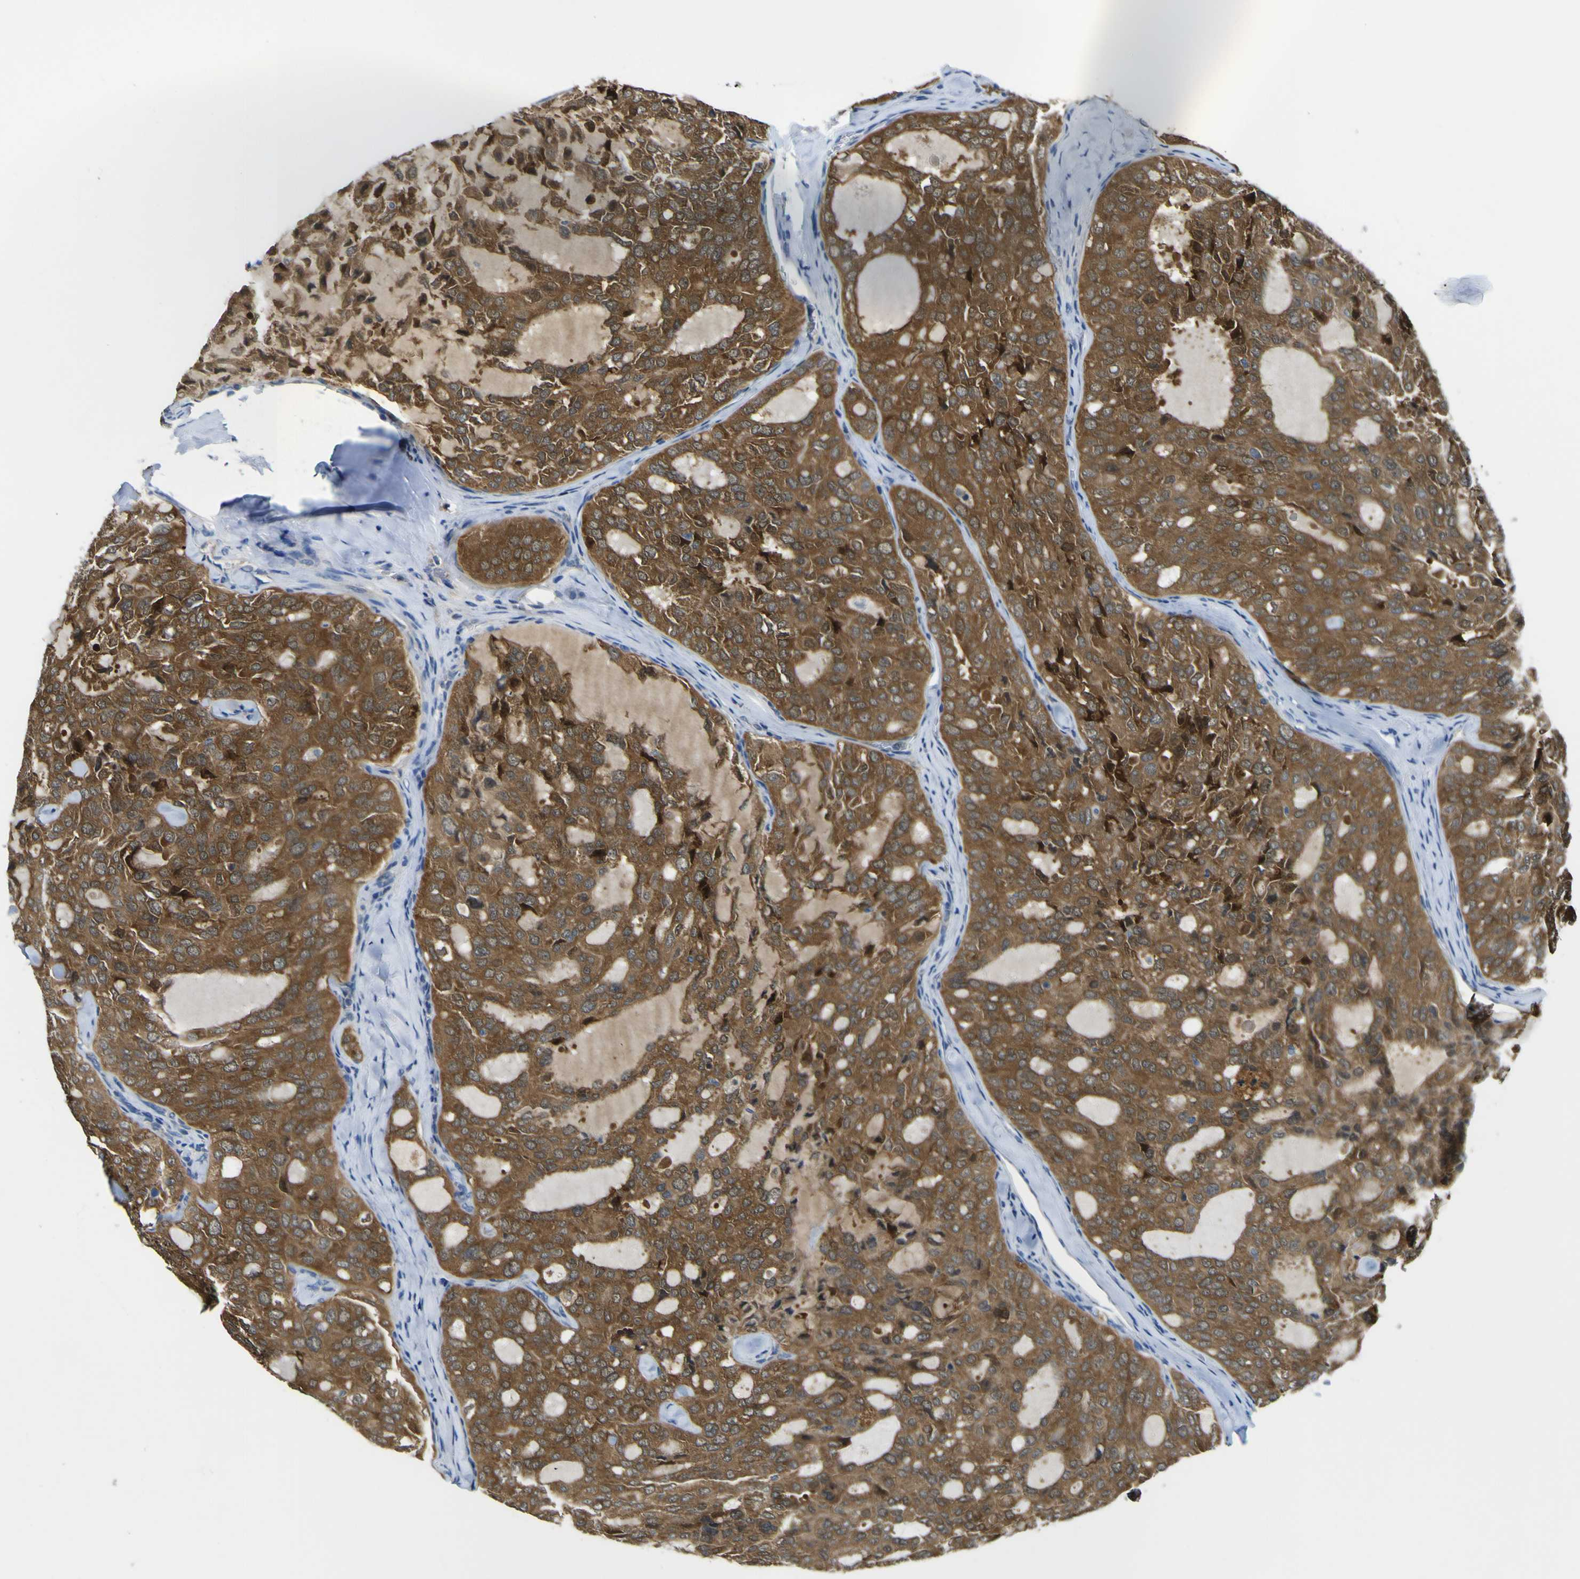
{"staining": {"intensity": "moderate", "quantity": ">75%", "location": "cytoplasmic/membranous"}, "tissue": "thyroid cancer", "cell_type": "Tumor cells", "image_type": "cancer", "snomed": [{"axis": "morphology", "description": "Follicular adenoma carcinoma, NOS"}, {"axis": "topography", "description": "Thyroid gland"}], "caption": "Immunohistochemistry (IHC) of human thyroid follicular adenoma carcinoma demonstrates medium levels of moderate cytoplasmic/membranous positivity in about >75% of tumor cells.", "gene": "EML2", "patient": {"sex": "male", "age": 75}}